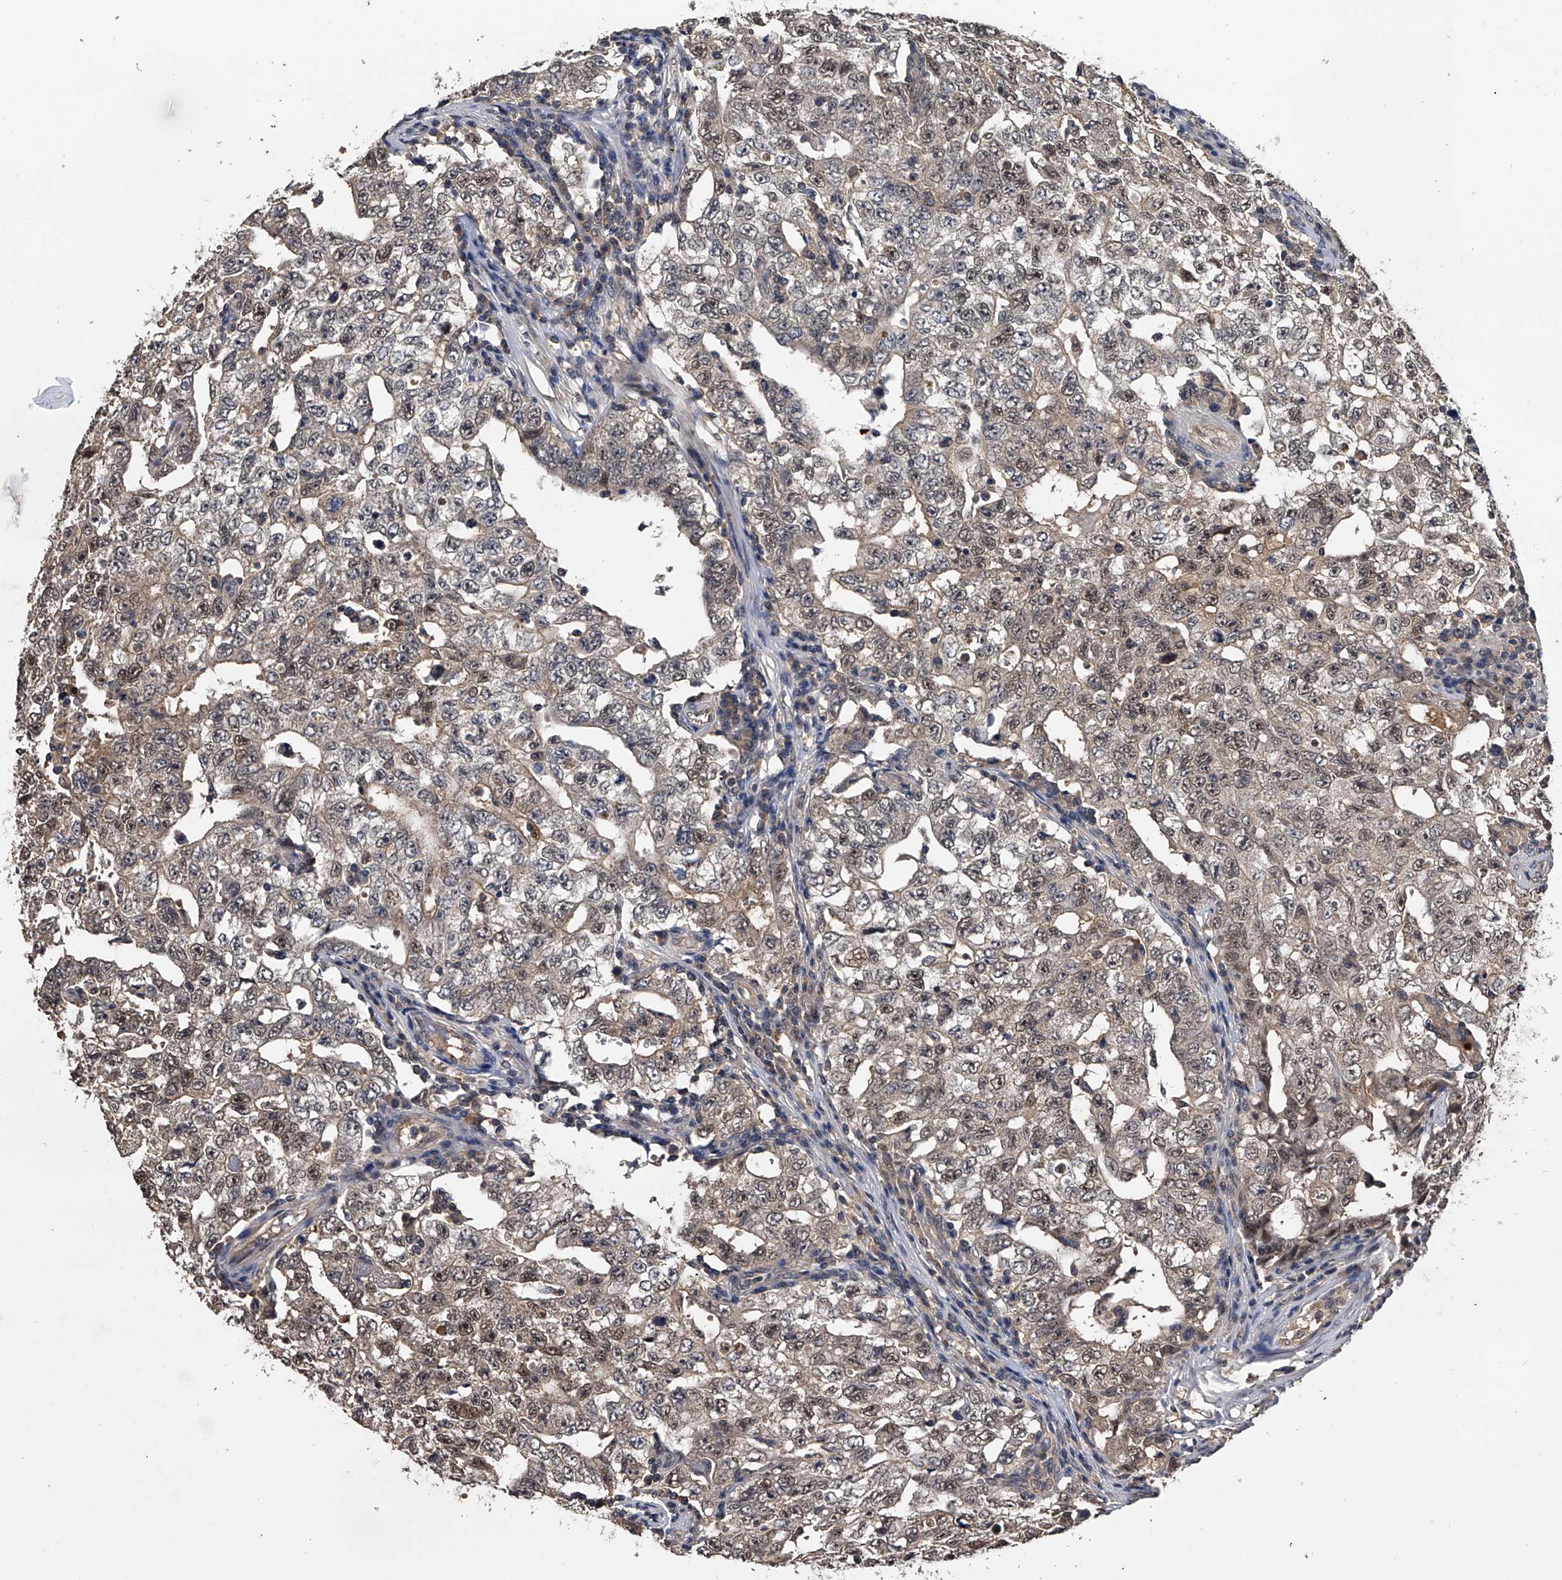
{"staining": {"intensity": "weak", "quantity": "<25%", "location": "nuclear"}, "tissue": "testis cancer", "cell_type": "Tumor cells", "image_type": "cancer", "snomed": [{"axis": "morphology", "description": "Carcinoma, Embryonal, NOS"}, {"axis": "topography", "description": "Testis"}], "caption": "The histopathology image reveals no staining of tumor cells in testis embryonal carcinoma.", "gene": "EFCAB7", "patient": {"sex": "male", "age": 26}}